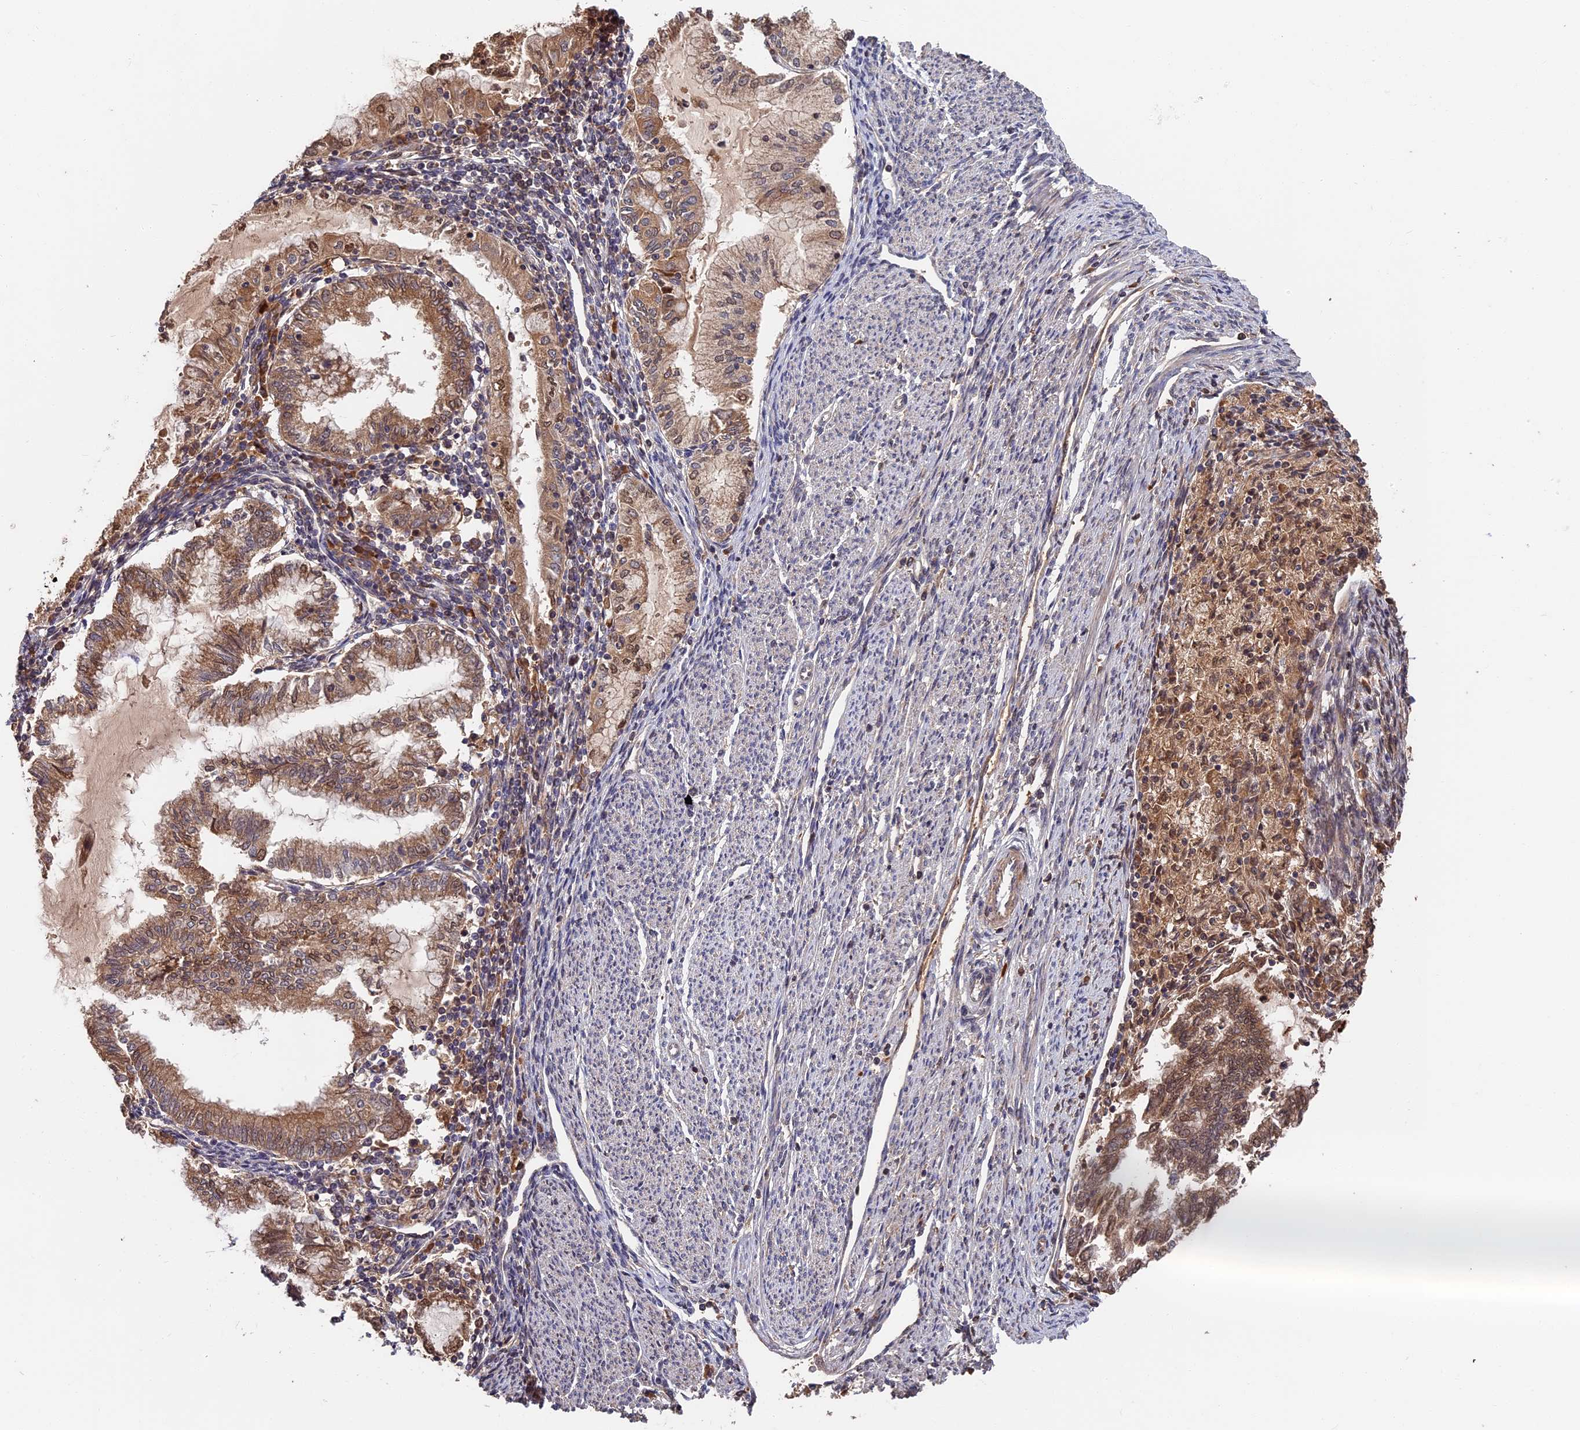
{"staining": {"intensity": "moderate", "quantity": ">75%", "location": "cytoplasmic/membranous"}, "tissue": "endometrial cancer", "cell_type": "Tumor cells", "image_type": "cancer", "snomed": [{"axis": "morphology", "description": "Adenocarcinoma, NOS"}, {"axis": "topography", "description": "Endometrium"}], "caption": "Approximately >75% of tumor cells in human endometrial adenocarcinoma show moderate cytoplasmic/membranous protein staining as visualized by brown immunohistochemical staining.", "gene": "ITIH1", "patient": {"sex": "female", "age": 79}}